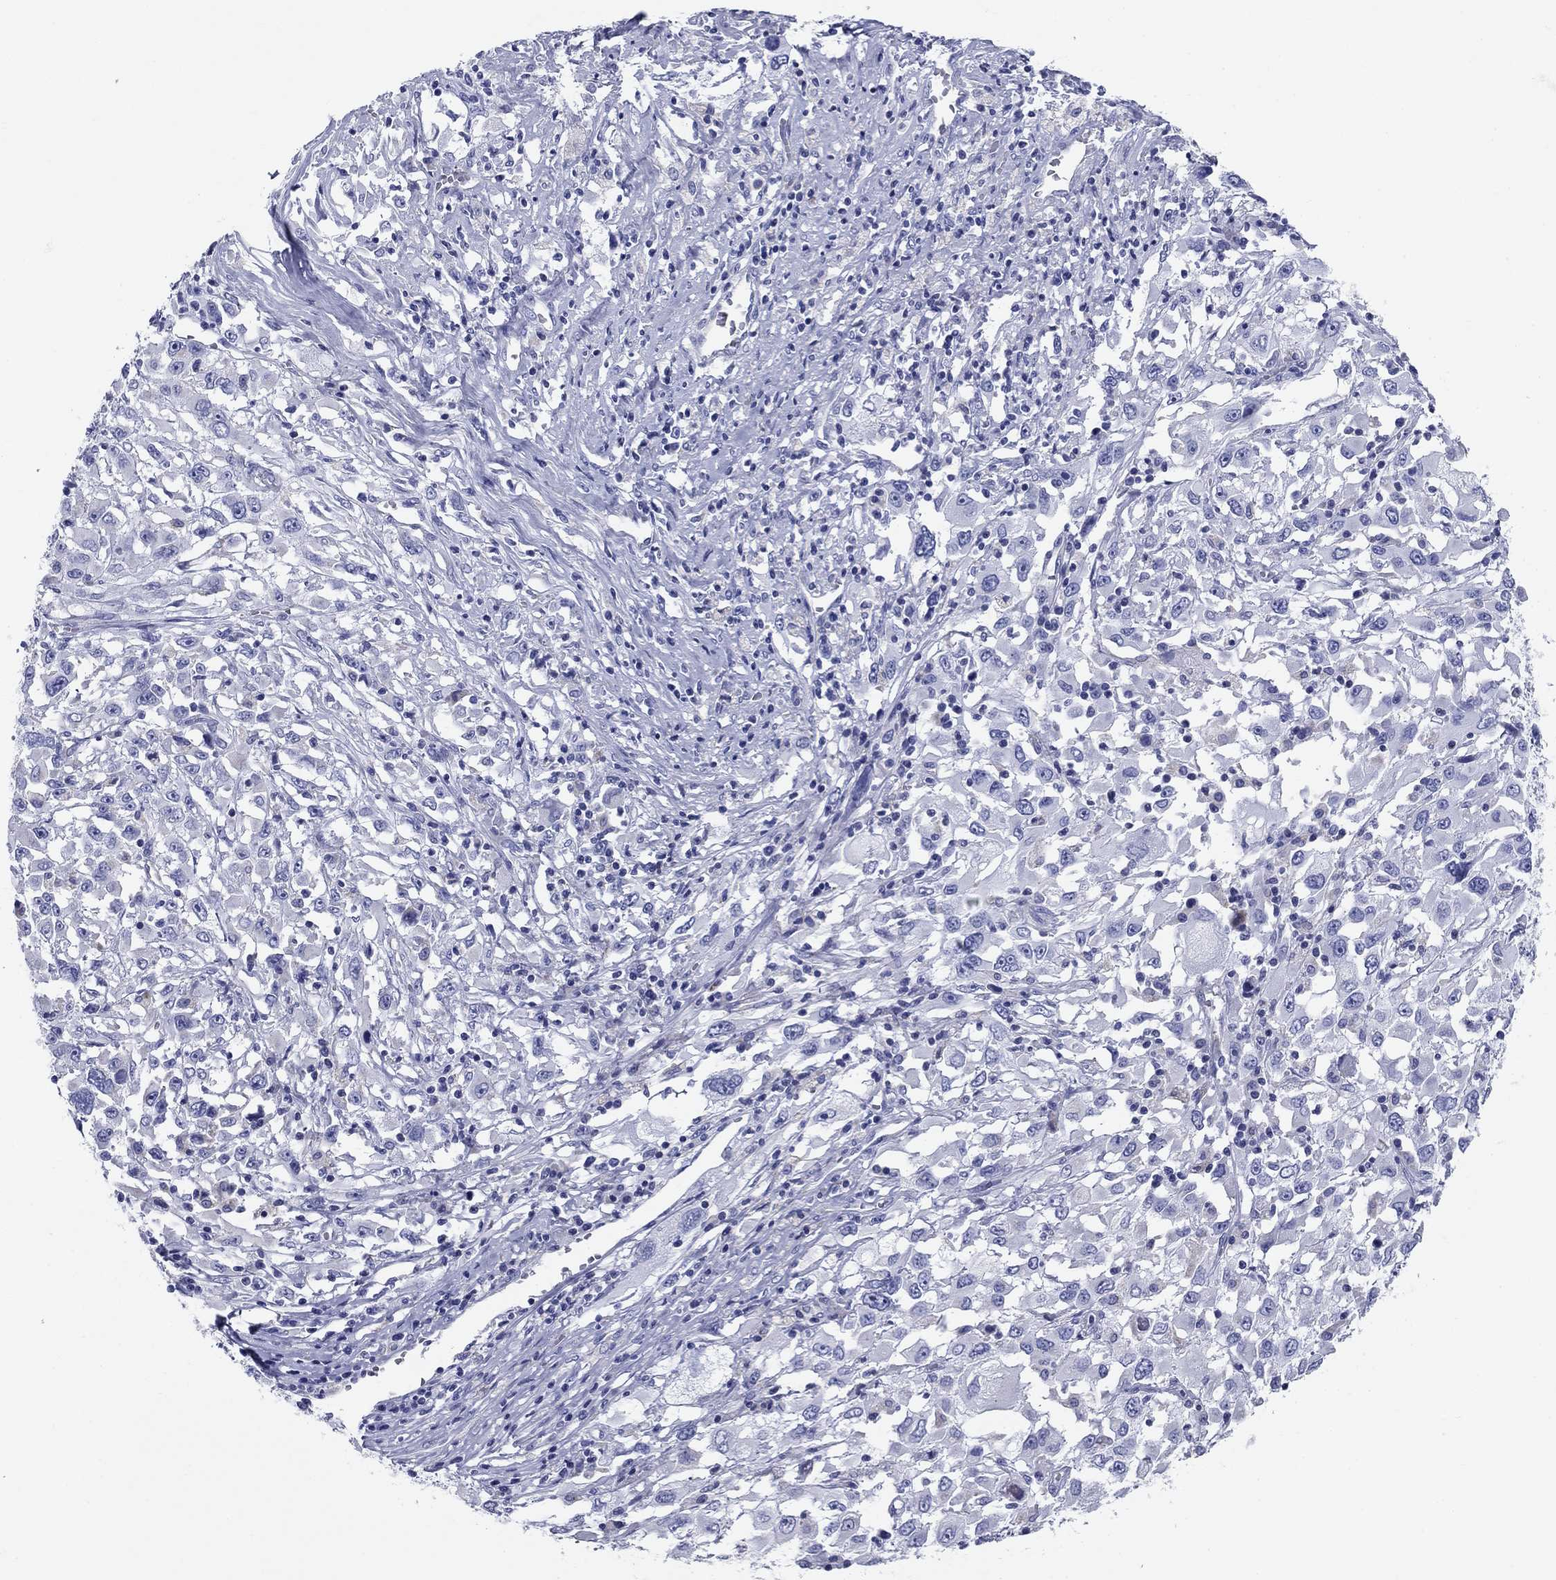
{"staining": {"intensity": "negative", "quantity": "none", "location": "none"}, "tissue": "melanoma", "cell_type": "Tumor cells", "image_type": "cancer", "snomed": [{"axis": "morphology", "description": "Malignant melanoma, Metastatic site"}, {"axis": "topography", "description": "Soft tissue"}], "caption": "A high-resolution micrograph shows immunohistochemistry staining of malignant melanoma (metastatic site), which displays no significant expression in tumor cells.", "gene": "UPB1", "patient": {"sex": "male", "age": 50}}